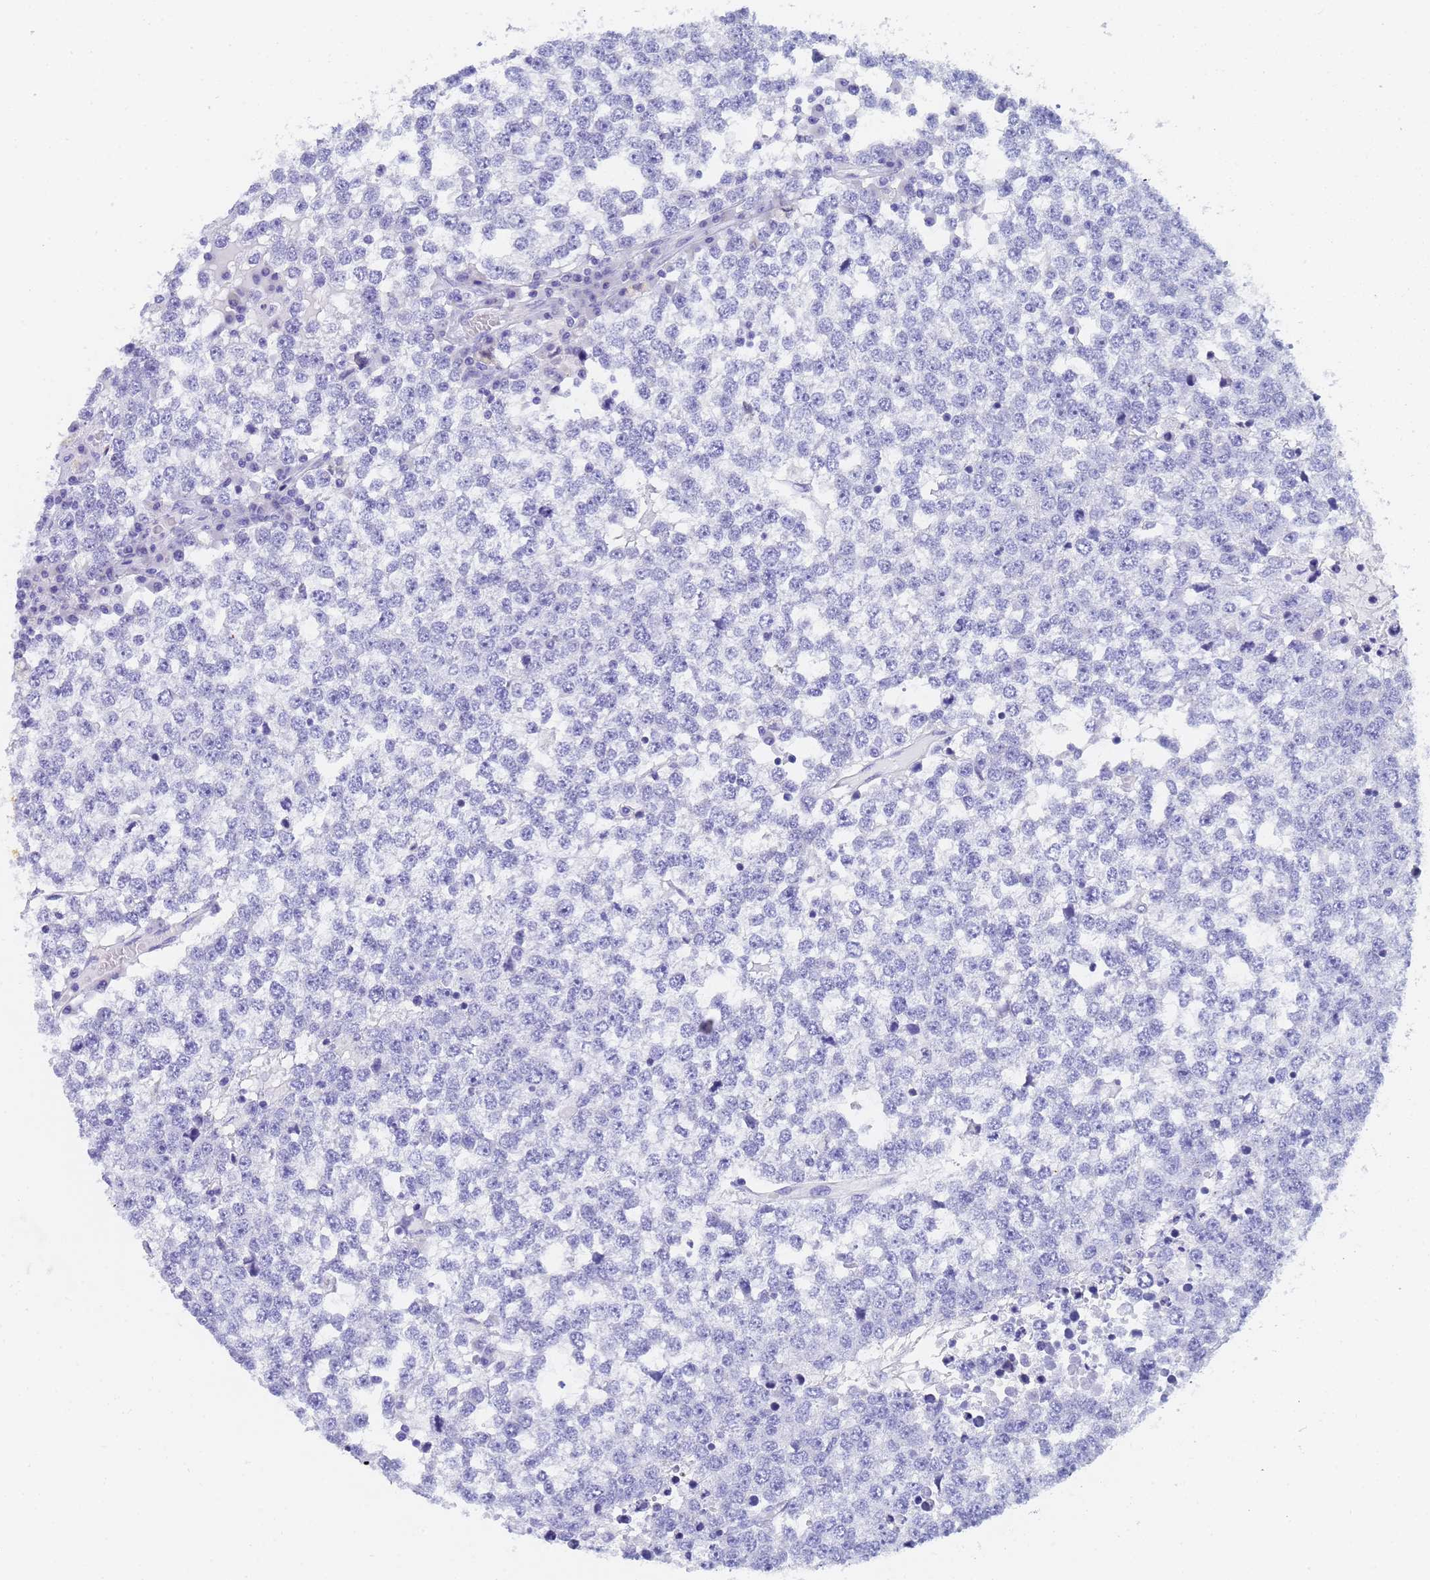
{"staining": {"intensity": "negative", "quantity": "none", "location": "none"}, "tissue": "testis cancer", "cell_type": "Tumor cells", "image_type": "cancer", "snomed": [{"axis": "morphology", "description": "Seminoma, NOS"}, {"axis": "topography", "description": "Testis"}], "caption": "High magnification brightfield microscopy of seminoma (testis) stained with DAB (3,3'-diaminobenzidine) (brown) and counterstained with hematoxylin (blue): tumor cells show no significant positivity.", "gene": "STATH", "patient": {"sex": "male", "age": 65}}